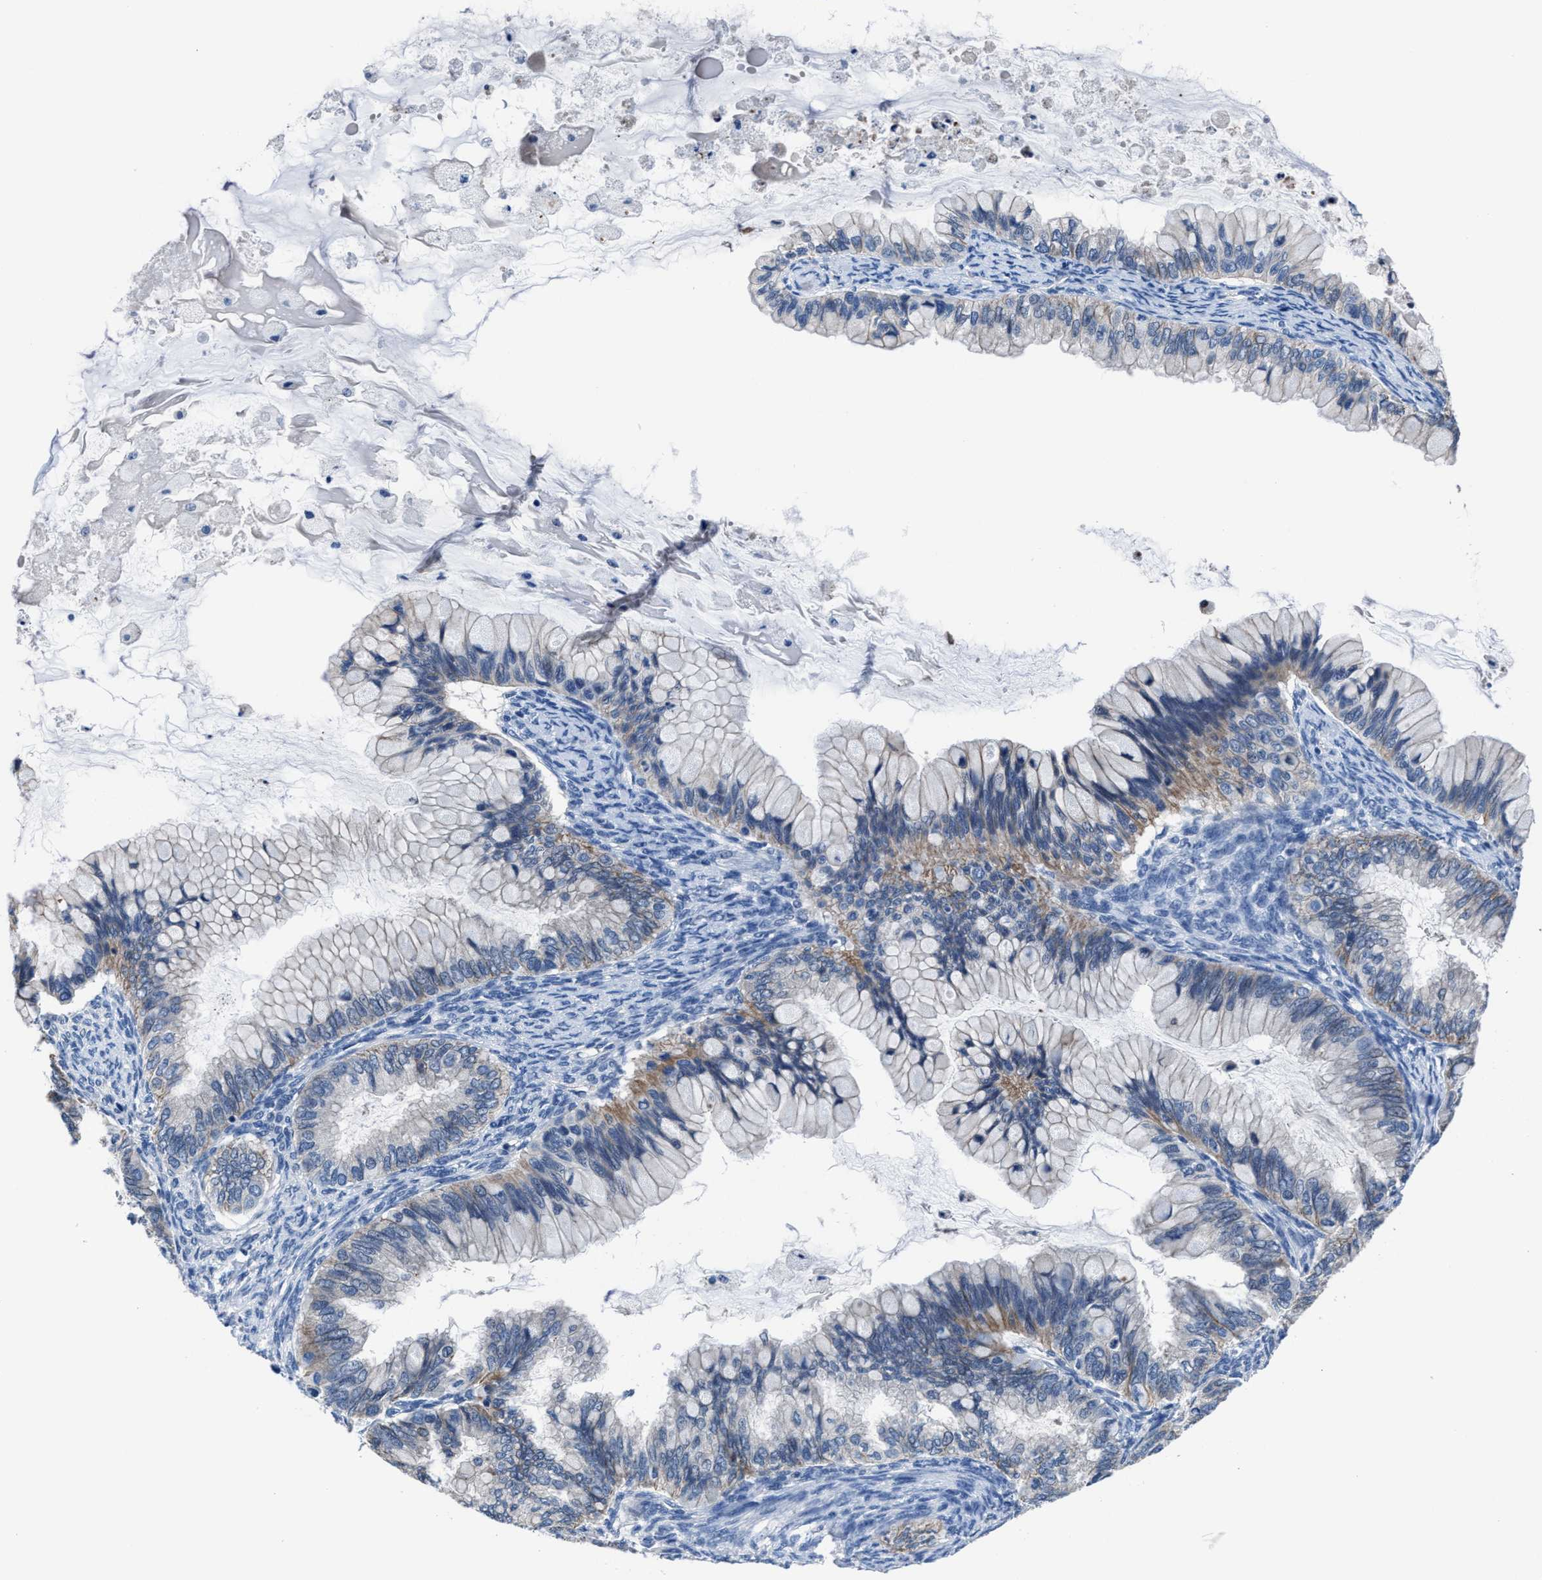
{"staining": {"intensity": "moderate", "quantity": "<25%", "location": "cytoplasmic/membranous"}, "tissue": "ovarian cancer", "cell_type": "Tumor cells", "image_type": "cancer", "snomed": [{"axis": "morphology", "description": "Cystadenocarcinoma, mucinous, NOS"}, {"axis": "topography", "description": "Ovary"}], "caption": "Human mucinous cystadenocarcinoma (ovarian) stained with a protein marker displays moderate staining in tumor cells.", "gene": "GHITM", "patient": {"sex": "female", "age": 80}}